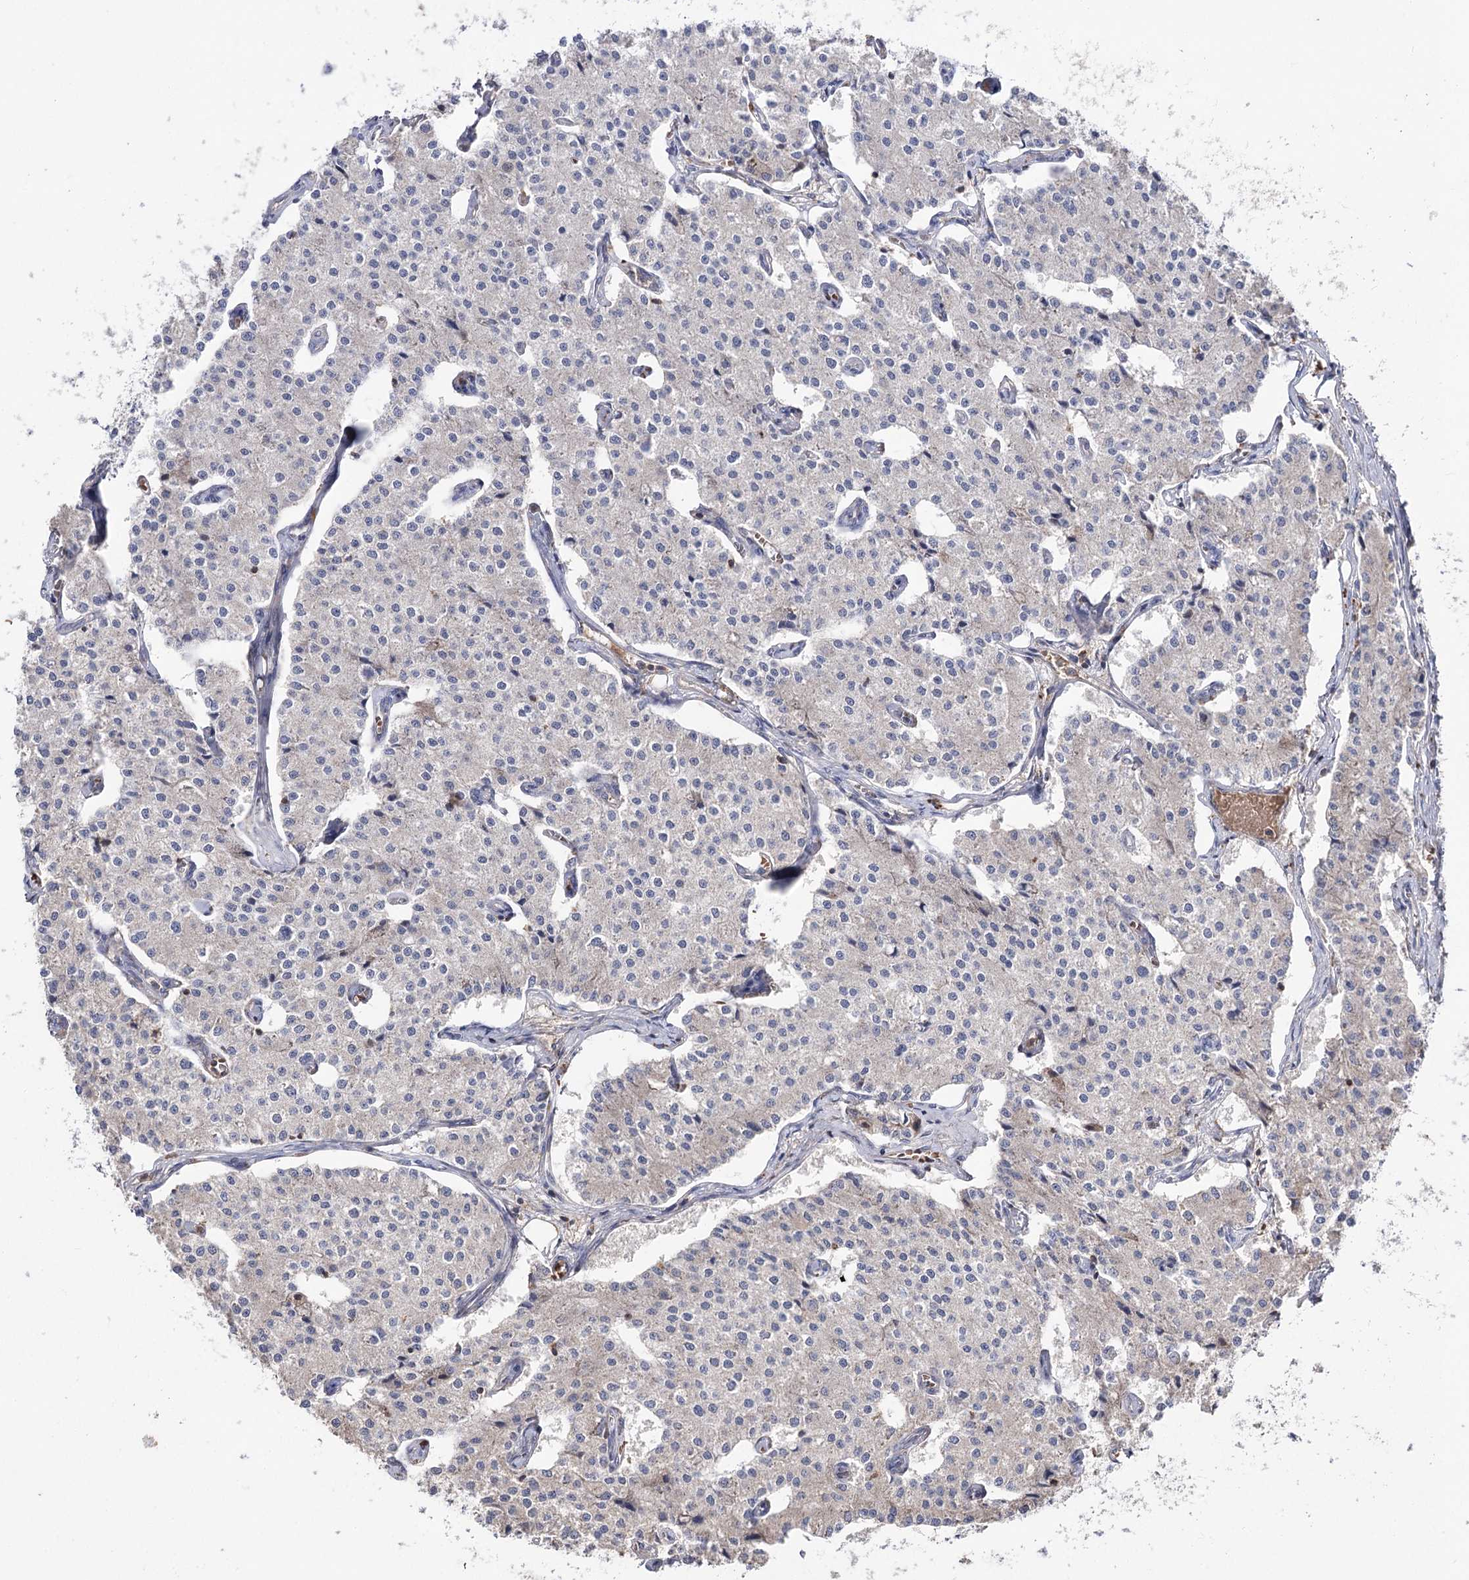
{"staining": {"intensity": "negative", "quantity": "none", "location": "none"}, "tissue": "carcinoid", "cell_type": "Tumor cells", "image_type": "cancer", "snomed": [{"axis": "morphology", "description": "Carcinoid, malignant, NOS"}, {"axis": "topography", "description": "Colon"}], "caption": "Tumor cells show no significant staining in carcinoid (malignant).", "gene": "FAM53B", "patient": {"sex": "female", "age": 52}}